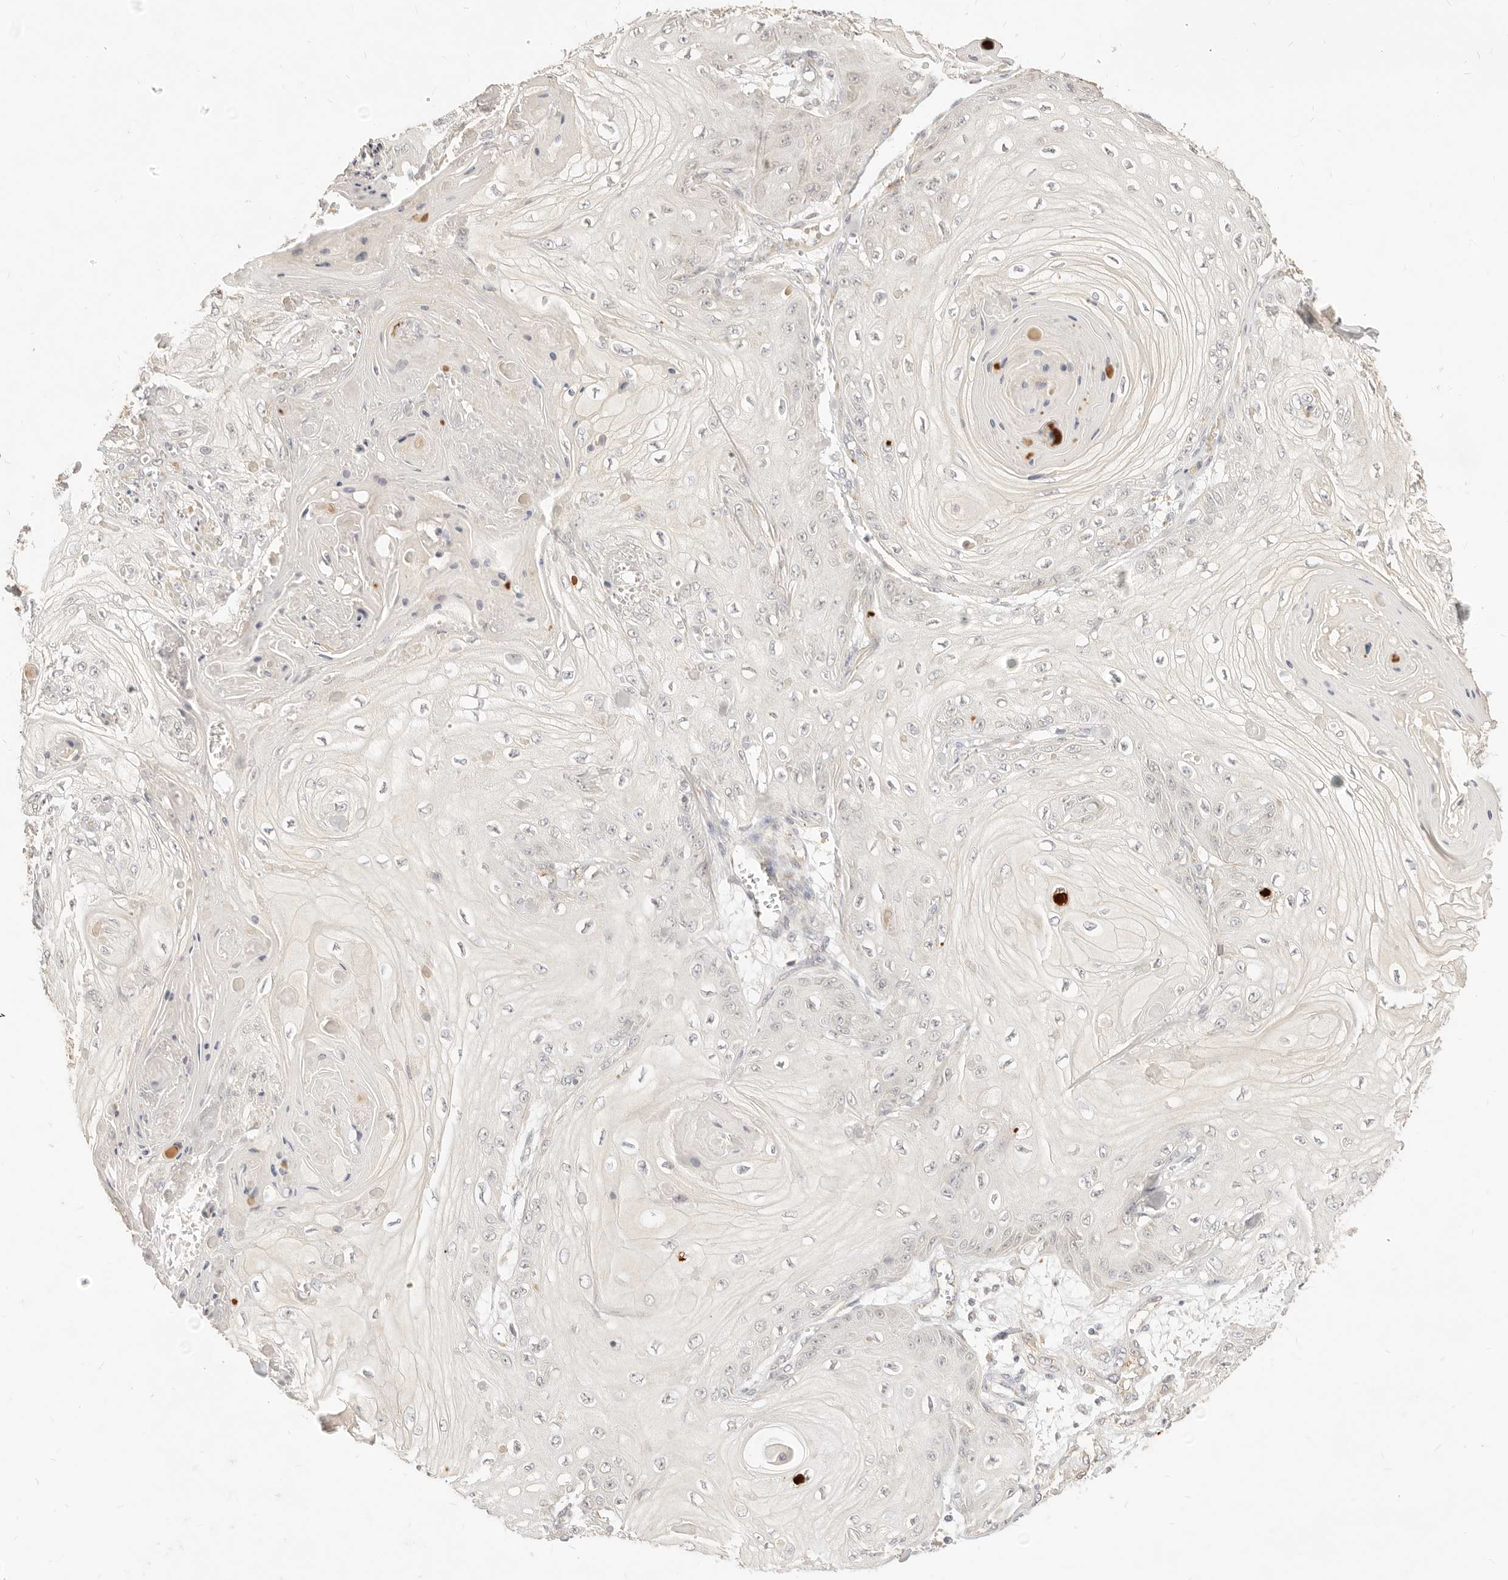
{"staining": {"intensity": "negative", "quantity": "none", "location": "none"}, "tissue": "skin cancer", "cell_type": "Tumor cells", "image_type": "cancer", "snomed": [{"axis": "morphology", "description": "Squamous cell carcinoma, NOS"}, {"axis": "topography", "description": "Skin"}], "caption": "The IHC photomicrograph has no significant staining in tumor cells of squamous cell carcinoma (skin) tissue.", "gene": "RUBCNL", "patient": {"sex": "male", "age": 74}}